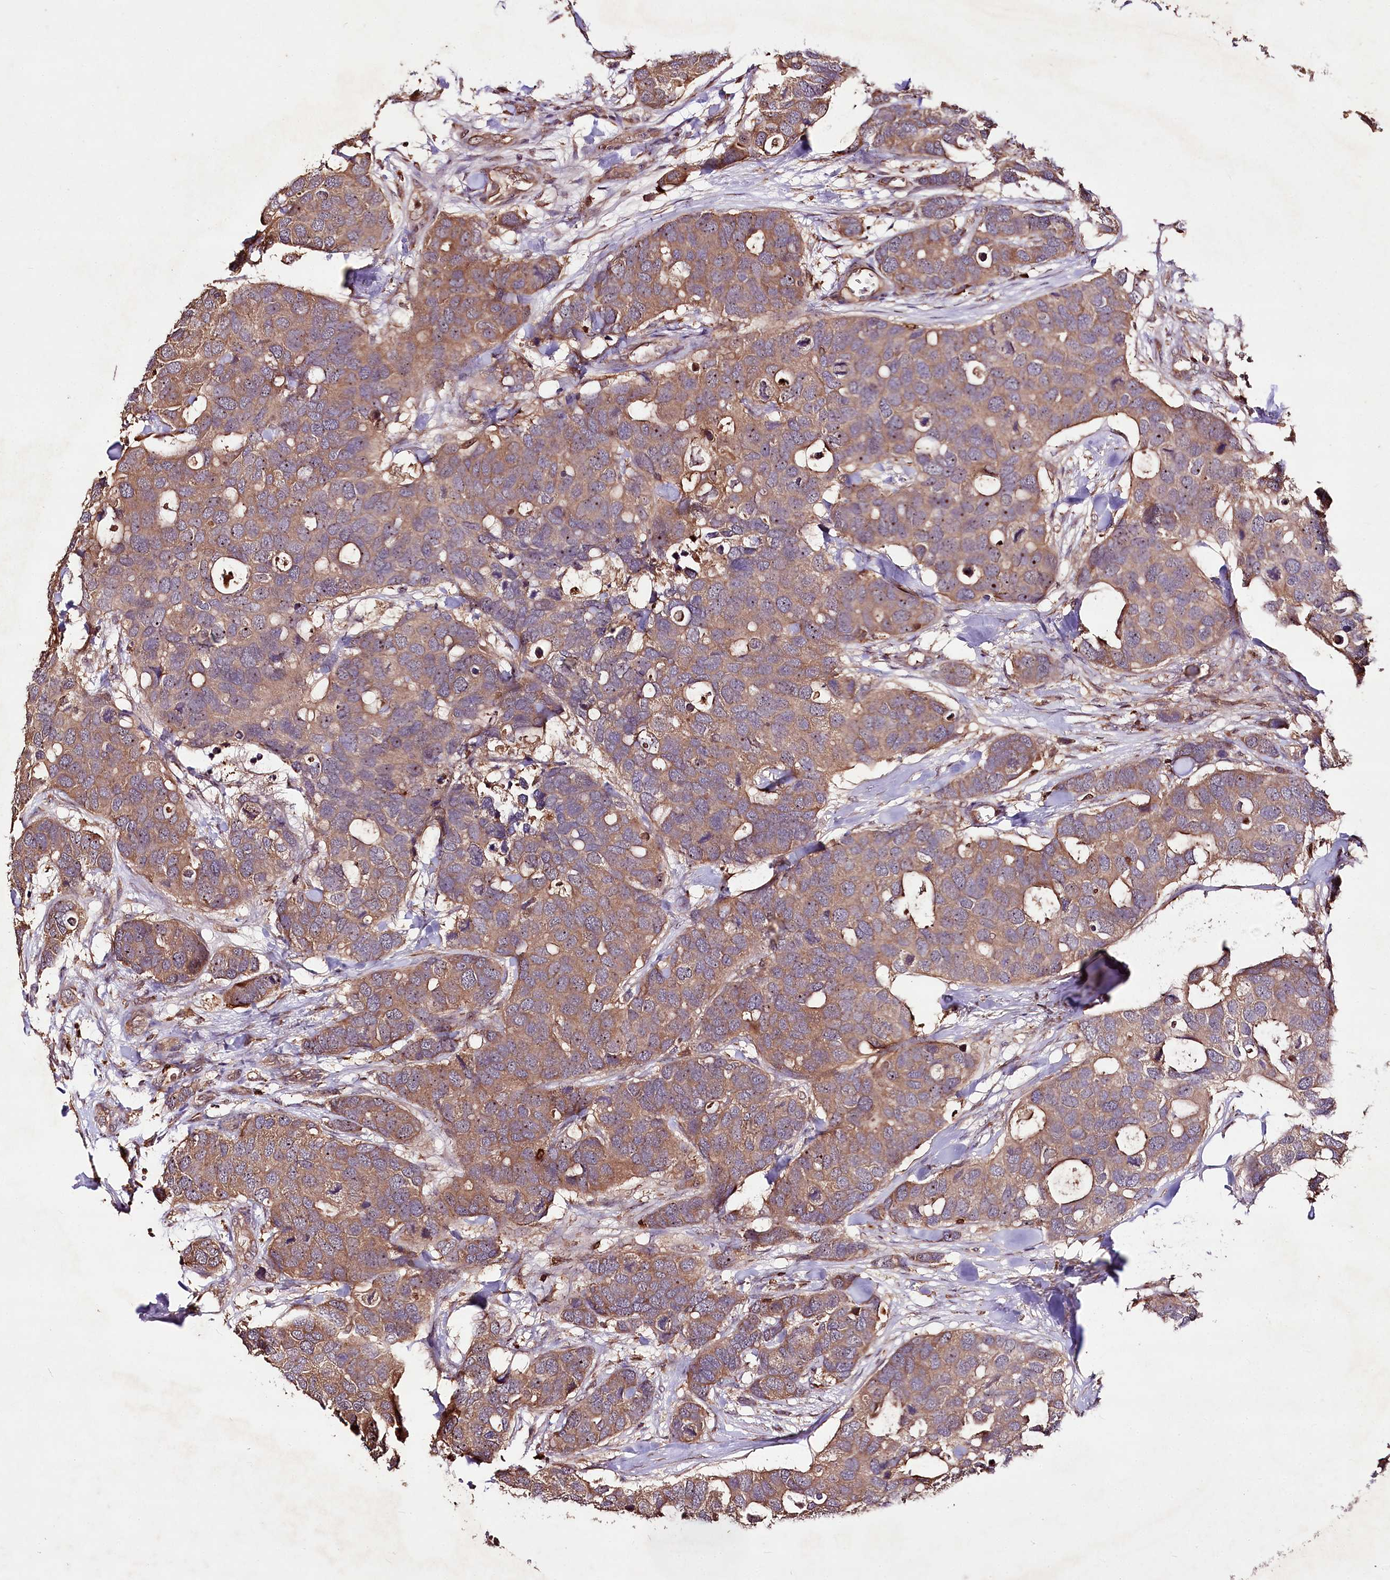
{"staining": {"intensity": "moderate", "quantity": ">75%", "location": "cytoplasmic/membranous"}, "tissue": "breast cancer", "cell_type": "Tumor cells", "image_type": "cancer", "snomed": [{"axis": "morphology", "description": "Duct carcinoma"}, {"axis": "topography", "description": "Breast"}], "caption": "Immunohistochemical staining of breast cancer (infiltrating ductal carcinoma) reveals medium levels of moderate cytoplasmic/membranous protein staining in about >75% of tumor cells.", "gene": "FAM53B", "patient": {"sex": "female", "age": 83}}